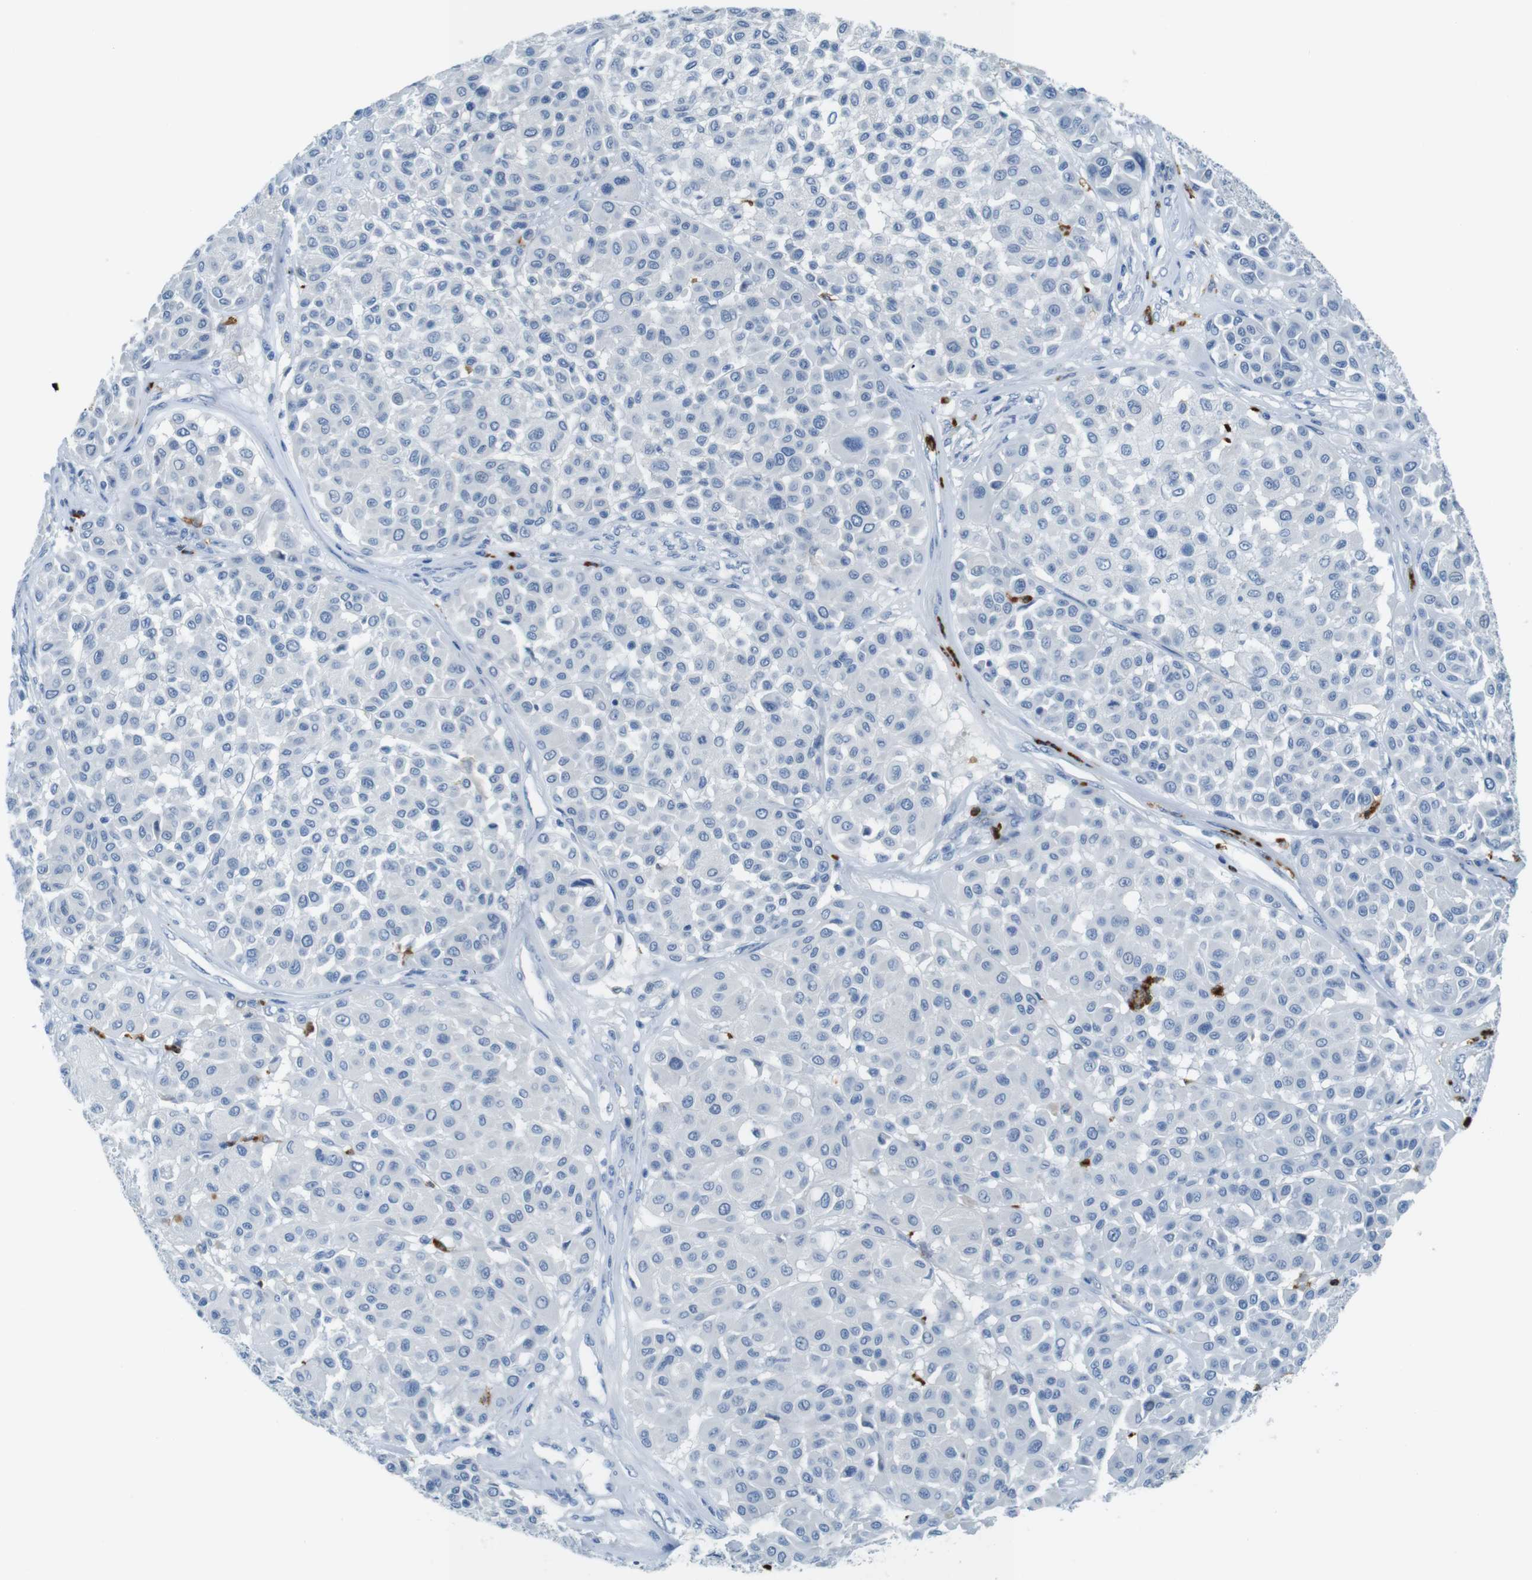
{"staining": {"intensity": "negative", "quantity": "none", "location": "none"}, "tissue": "melanoma", "cell_type": "Tumor cells", "image_type": "cancer", "snomed": [{"axis": "morphology", "description": "Malignant melanoma, Metastatic site"}, {"axis": "topography", "description": "Soft tissue"}], "caption": "The photomicrograph reveals no significant staining in tumor cells of melanoma.", "gene": "MCEMP1", "patient": {"sex": "male", "age": 41}}